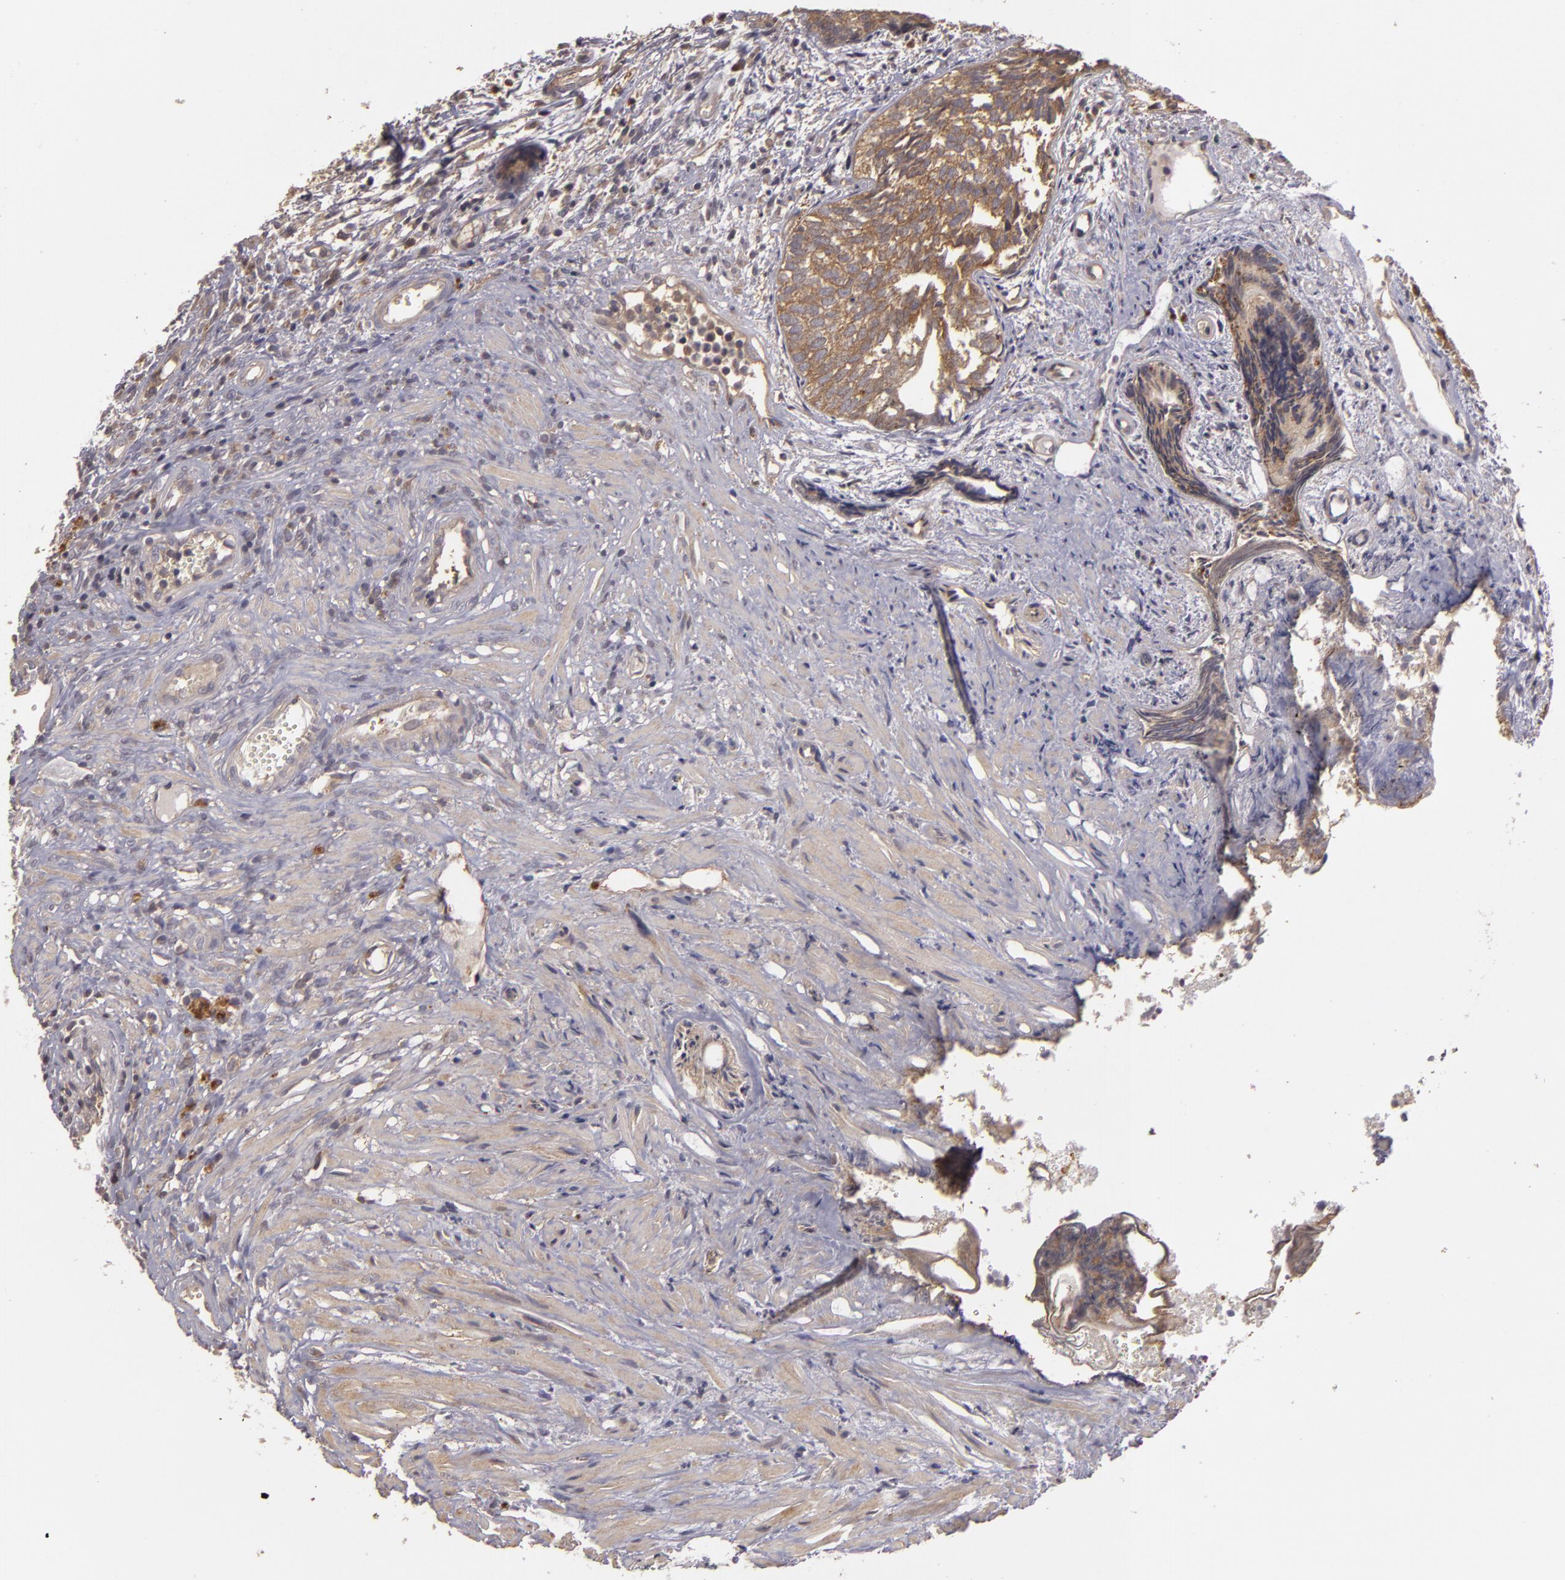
{"staining": {"intensity": "moderate", "quantity": ">75%", "location": "cytoplasmic/membranous"}, "tissue": "urothelial cancer", "cell_type": "Tumor cells", "image_type": "cancer", "snomed": [{"axis": "morphology", "description": "Urothelial carcinoma, Low grade"}, {"axis": "topography", "description": "Urinary bladder"}], "caption": "Tumor cells show moderate cytoplasmic/membranous expression in approximately >75% of cells in urothelial cancer. (DAB (3,3'-diaminobenzidine) IHC, brown staining for protein, blue staining for nuclei).", "gene": "HRAS", "patient": {"sex": "male", "age": 84}}